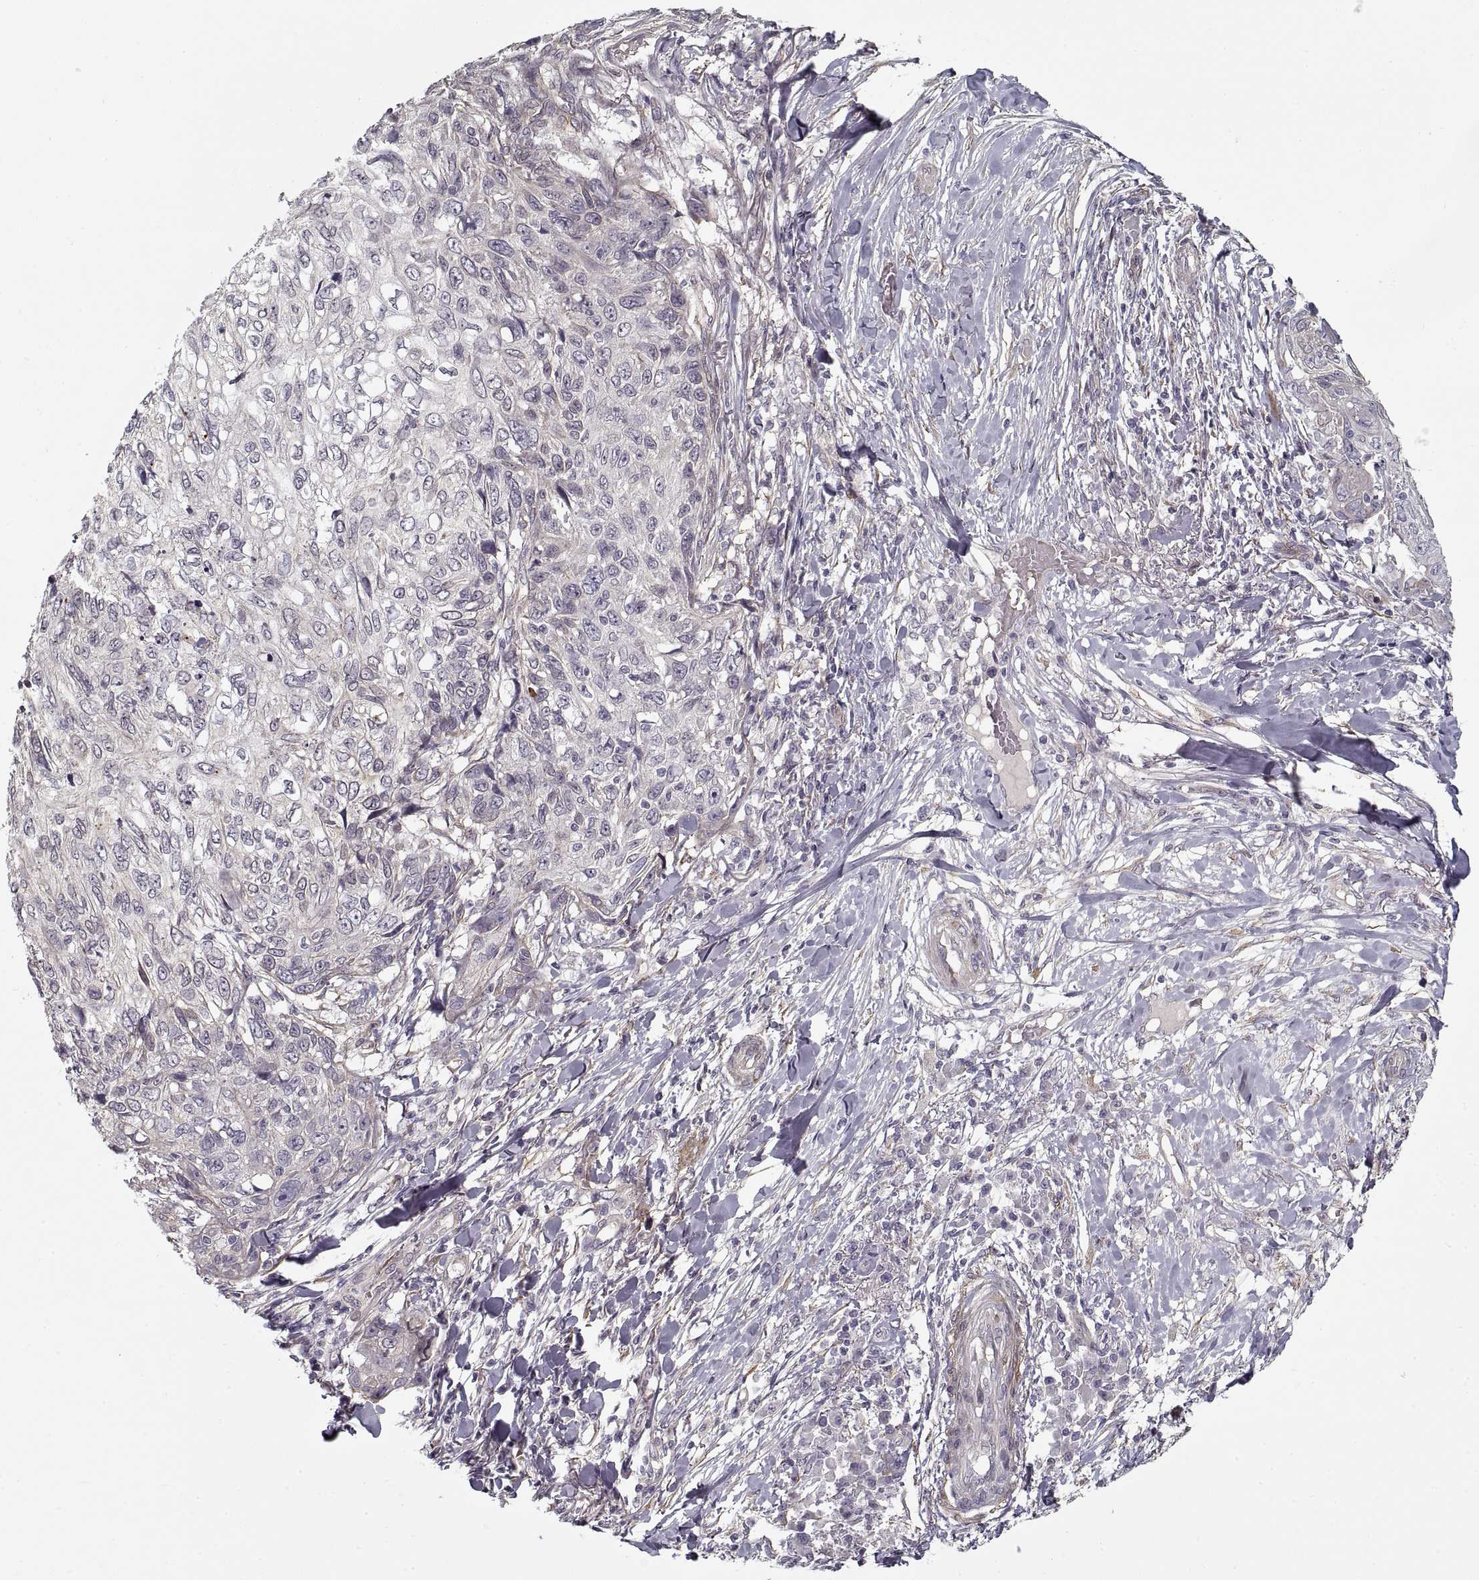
{"staining": {"intensity": "negative", "quantity": "none", "location": "none"}, "tissue": "skin cancer", "cell_type": "Tumor cells", "image_type": "cancer", "snomed": [{"axis": "morphology", "description": "Squamous cell carcinoma, NOS"}, {"axis": "topography", "description": "Skin"}], "caption": "IHC histopathology image of neoplastic tissue: skin cancer stained with DAB (3,3'-diaminobenzidine) exhibits no significant protein positivity in tumor cells. The staining was performed using DAB to visualize the protein expression in brown, while the nuclei were stained in blue with hematoxylin (Magnification: 20x).", "gene": "LAMB2", "patient": {"sex": "male", "age": 92}}